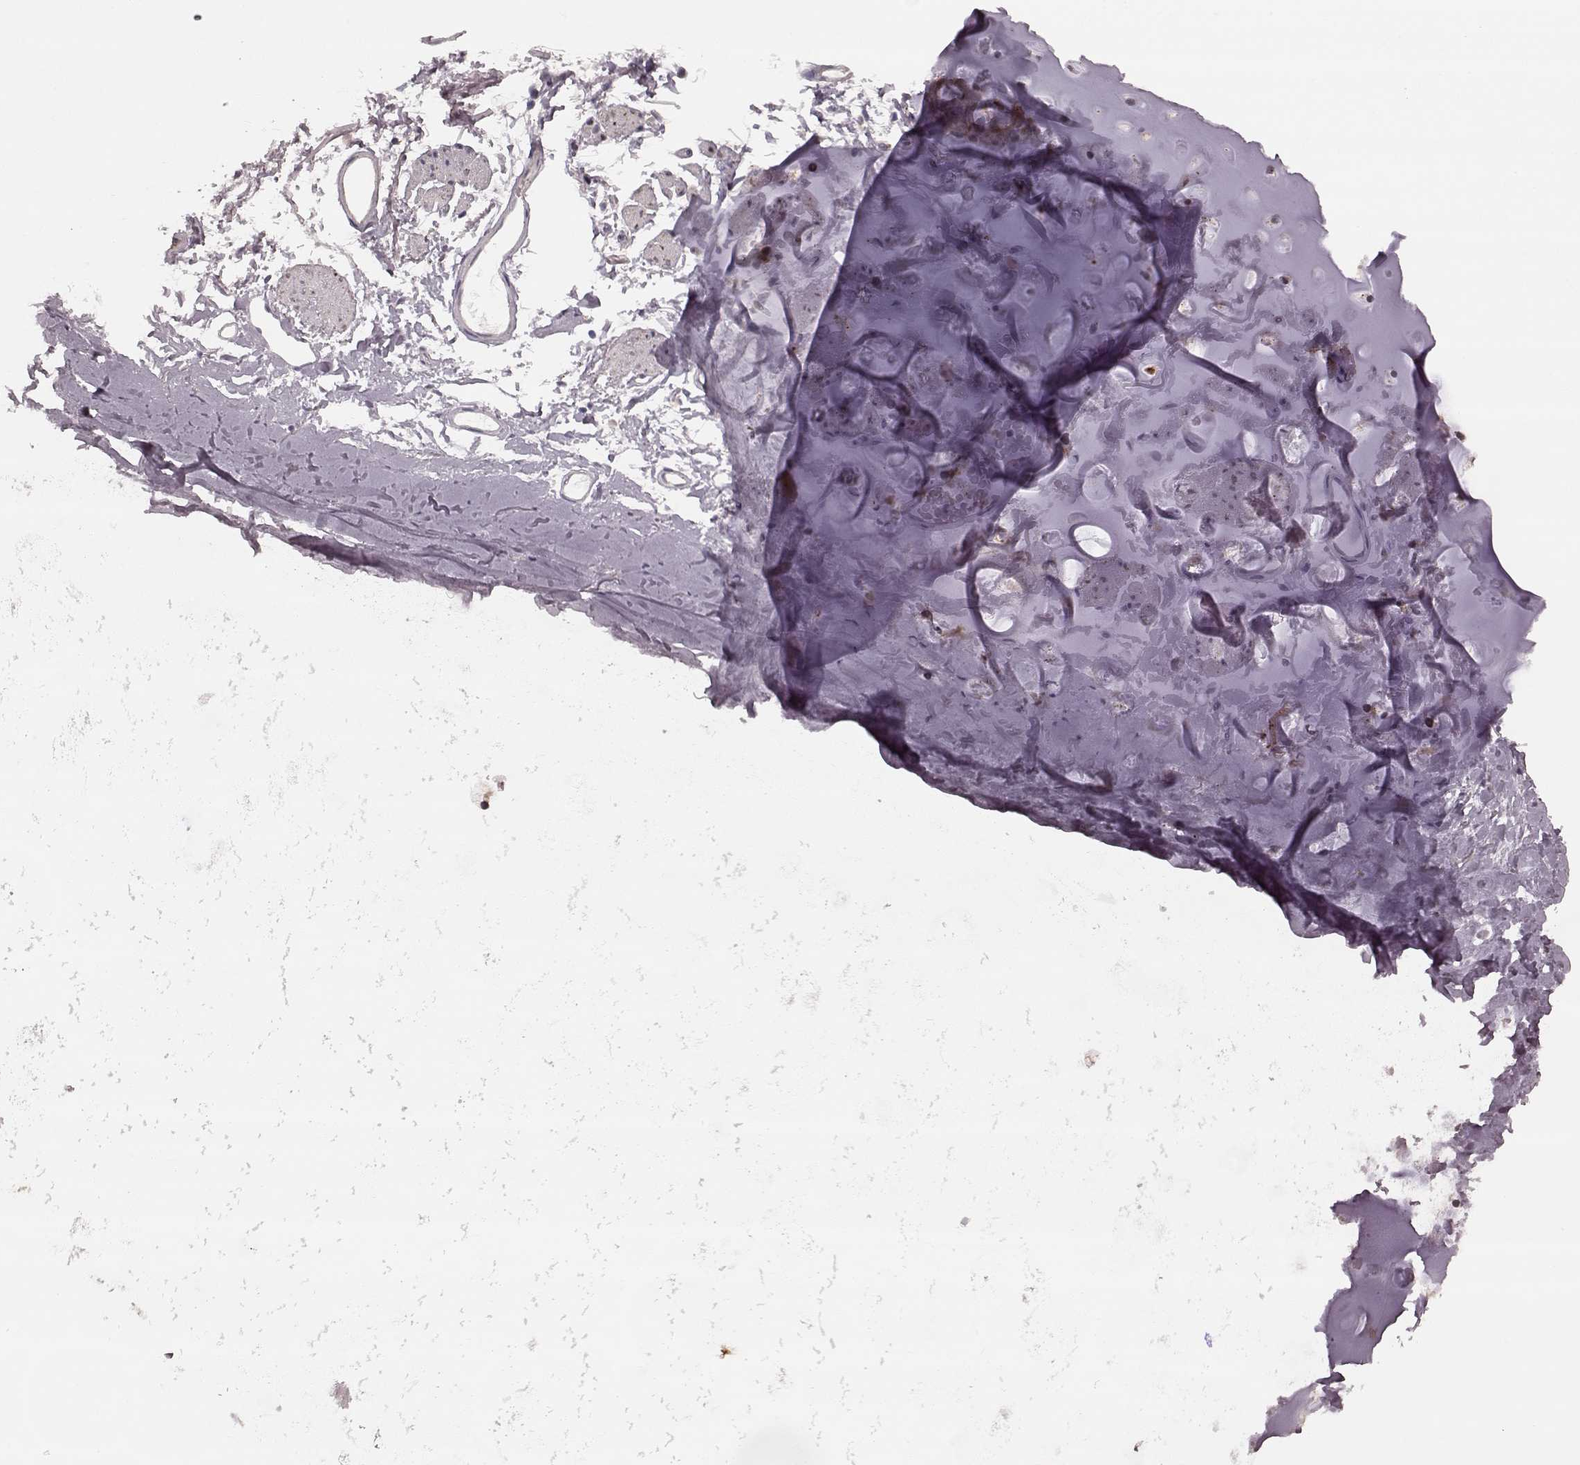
{"staining": {"intensity": "negative", "quantity": "none", "location": "none"}, "tissue": "adipose tissue", "cell_type": "Adipocytes", "image_type": "normal", "snomed": [{"axis": "morphology", "description": "Normal tissue, NOS"}, {"axis": "topography", "description": "Cartilage tissue"}, {"axis": "topography", "description": "Bronchus"}], "caption": "The immunohistochemistry histopathology image has no significant expression in adipocytes of adipose tissue. (Immunohistochemistry (ihc), brightfield microscopy, high magnification).", "gene": "GSS", "patient": {"sex": "female", "age": 79}}